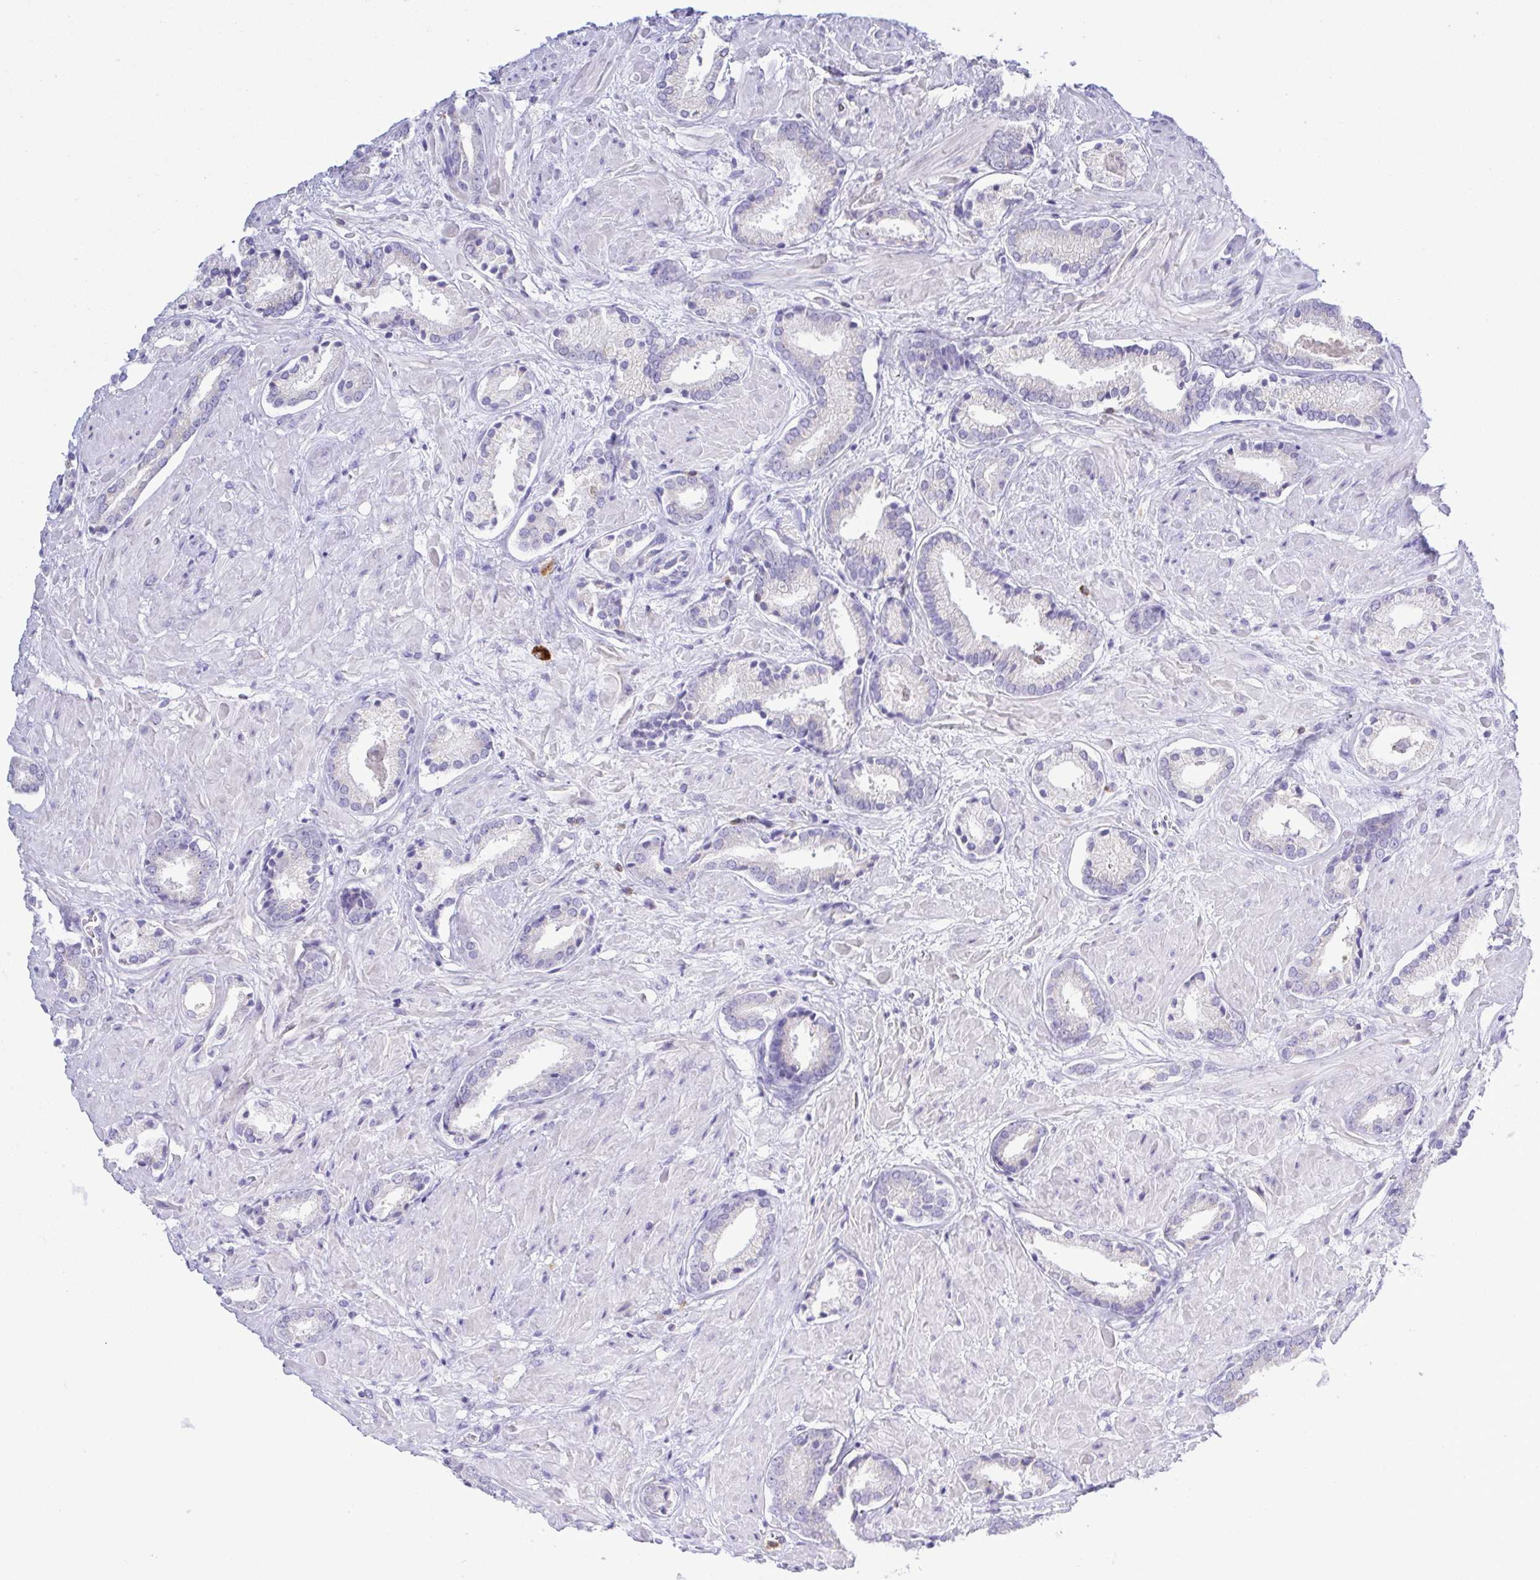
{"staining": {"intensity": "negative", "quantity": "none", "location": "none"}, "tissue": "prostate cancer", "cell_type": "Tumor cells", "image_type": "cancer", "snomed": [{"axis": "morphology", "description": "Adenocarcinoma, High grade"}, {"axis": "topography", "description": "Prostate"}], "caption": "Immunohistochemical staining of adenocarcinoma (high-grade) (prostate) displays no significant positivity in tumor cells. (Brightfield microscopy of DAB (3,3'-diaminobenzidine) IHC at high magnification).", "gene": "PGLYRP1", "patient": {"sex": "male", "age": 56}}